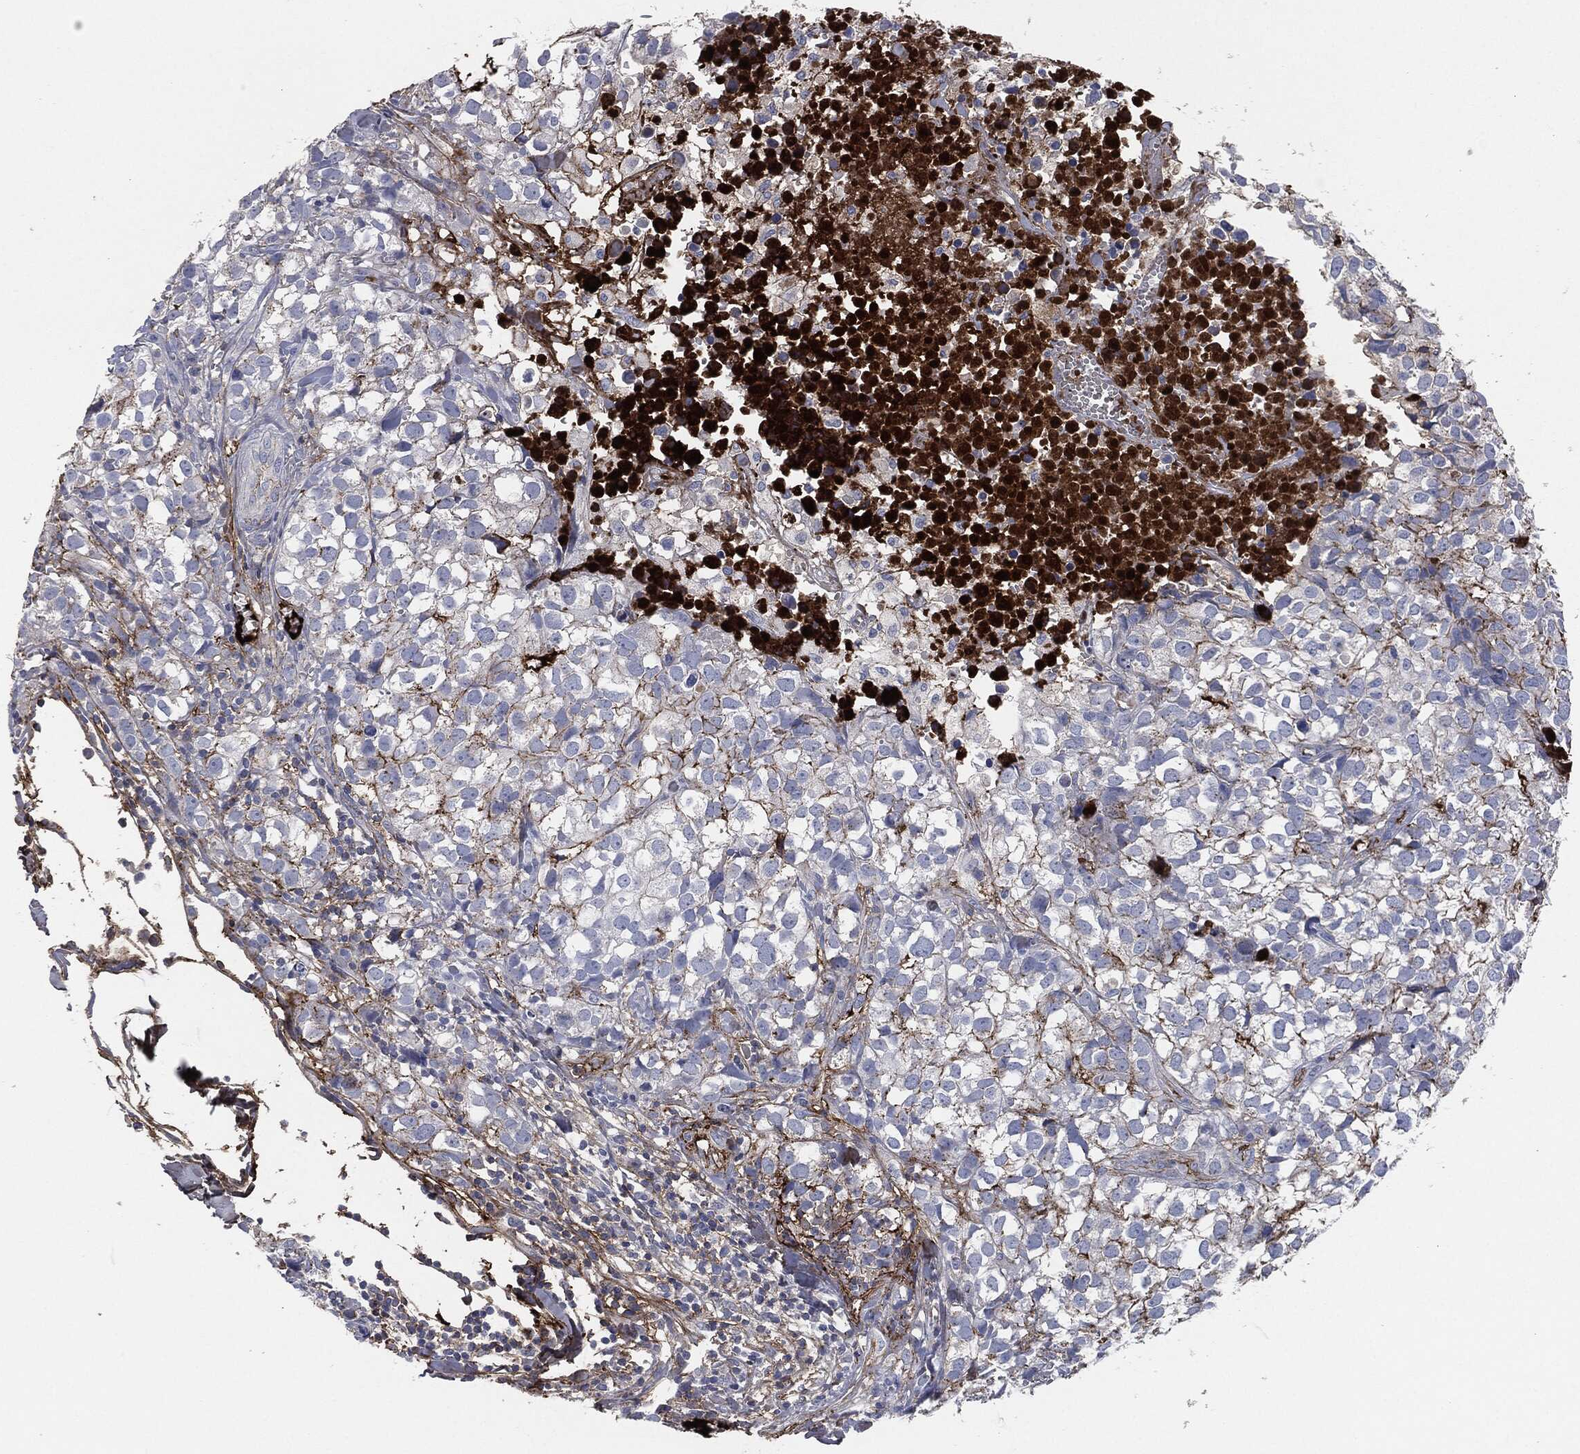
{"staining": {"intensity": "negative", "quantity": "none", "location": "none"}, "tissue": "breast cancer", "cell_type": "Tumor cells", "image_type": "cancer", "snomed": [{"axis": "morphology", "description": "Duct carcinoma"}, {"axis": "topography", "description": "Breast"}], "caption": "Immunohistochemistry of invasive ductal carcinoma (breast) reveals no staining in tumor cells.", "gene": "APOB", "patient": {"sex": "female", "age": 30}}